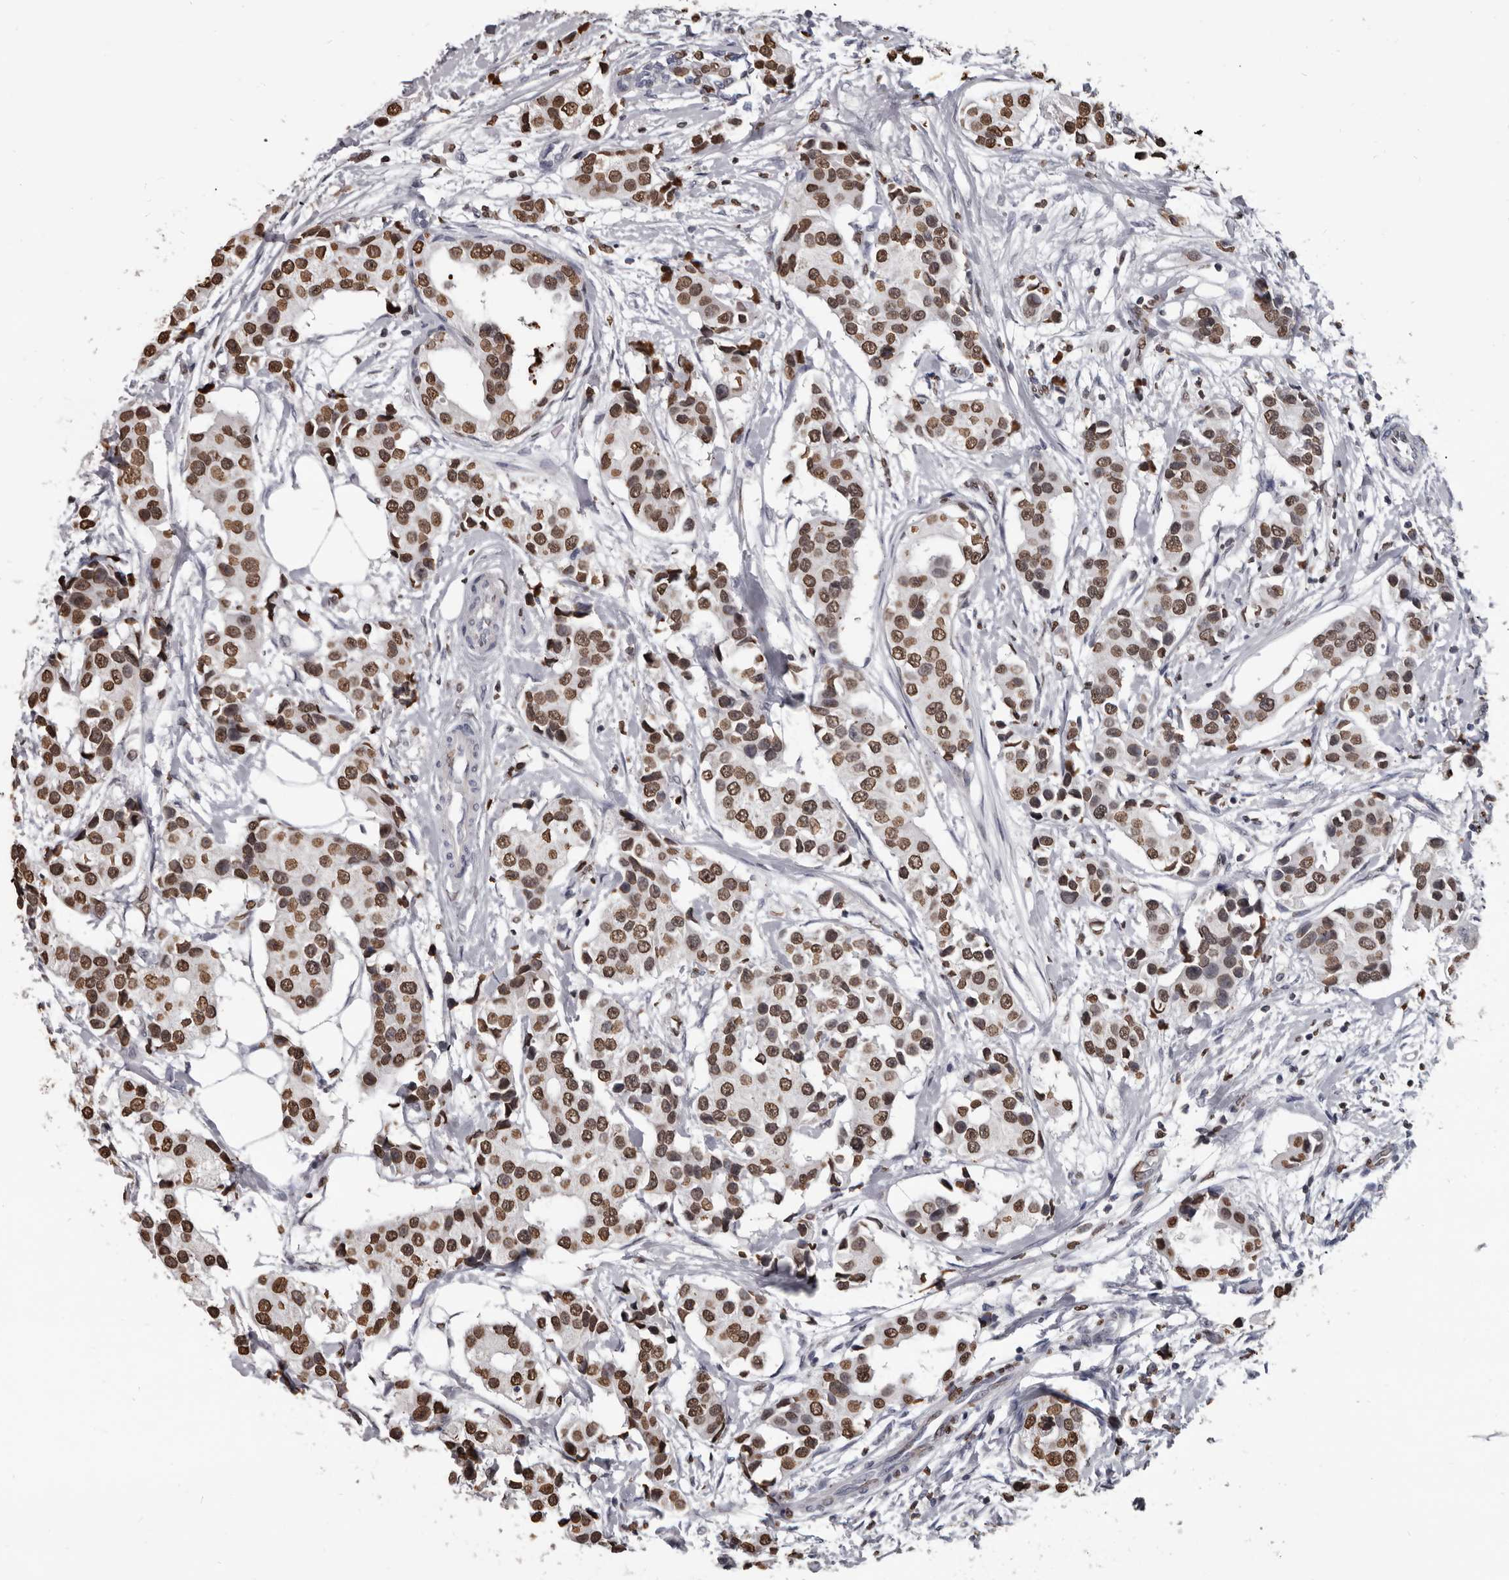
{"staining": {"intensity": "moderate", "quantity": ">75%", "location": "nuclear"}, "tissue": "breast cancer", "cell_type": "Tumor cells", "image_type": "cancer", "snomed": [{"axis": "morphology", "description": "Normal tissue, NOS"}, {"axis": "morphology", "description": "Duct carcinoma"}, {"axis": "topography", "description": "Breast"}], "caption": "Breast intraductal carcinoma stained with DAB (3,3'-diaminobenzidine) IHC displays medium levels of moderate nuclear staining in about >75% of tumor cells. The staining is performed using DAB brown chromogen to label protein expression. The nuclei are counter-stained blue using hematoxylin.", "gene": "AHR", "patient": {"sex": "female", "age": 39}}